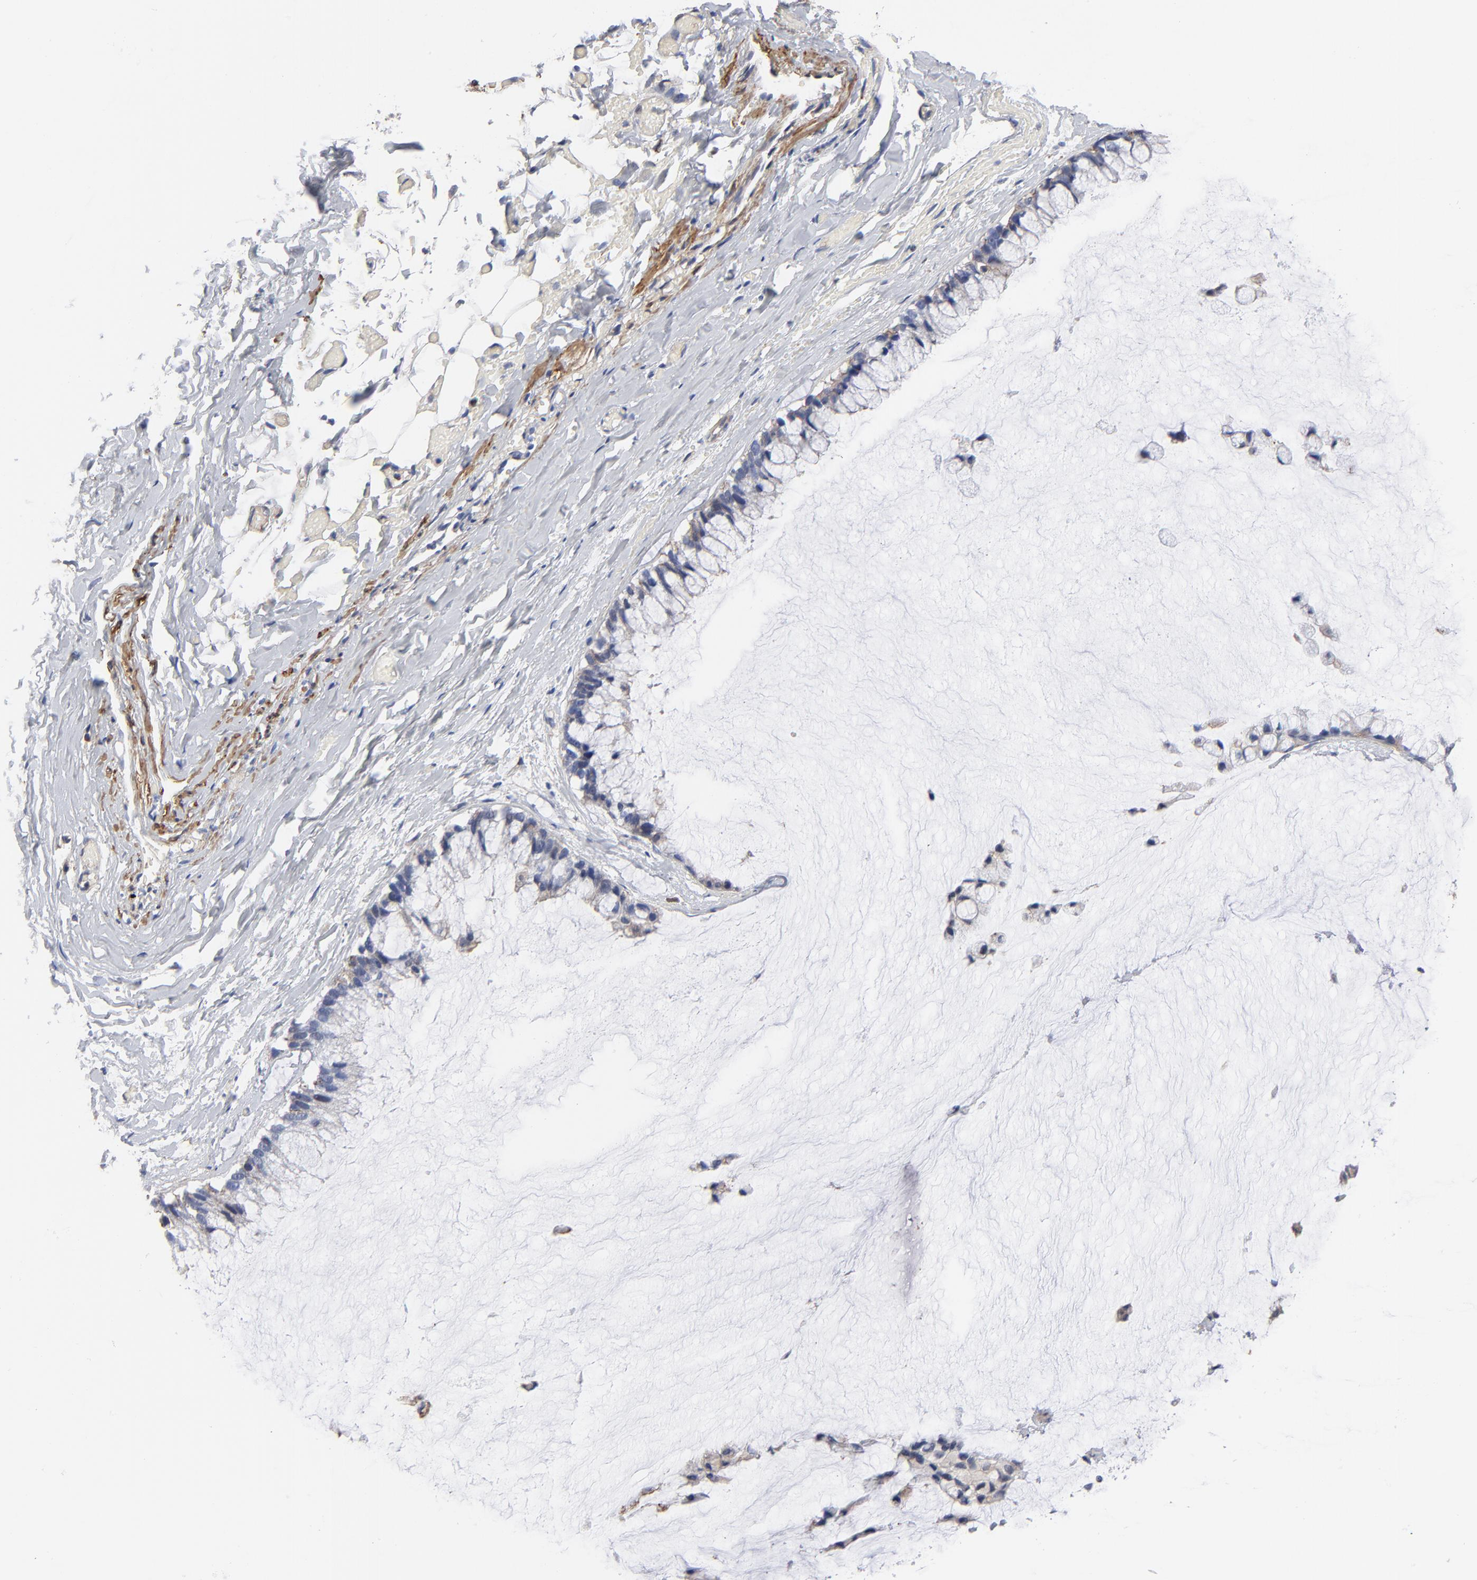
{"staining": {"intensity": "weak", "quantity": "25%-75%", "location": "cytoplasmic/membranous"}, "tissue": "ovarian cancer", "cell_type": "Tumor cells", "image_type": "cancer", "snomed": [{"axis": "morphology", "description": "Cystadenocarcinoma, mucinous, NOS"}, {"axis": "topography", "description": "Ovary"}], "caption": "IHC of human ovarian cancer demonstrates low levels of weak cytoplasmic/membranous expression in about 25%-75% of tumor cells. (Stains: DAB in brown, nuclei in blue, Microscopy: brightfield microscopy at high magnification).", "gene": "ACTA2", "patient": {"sex": "female", "age": 39}}